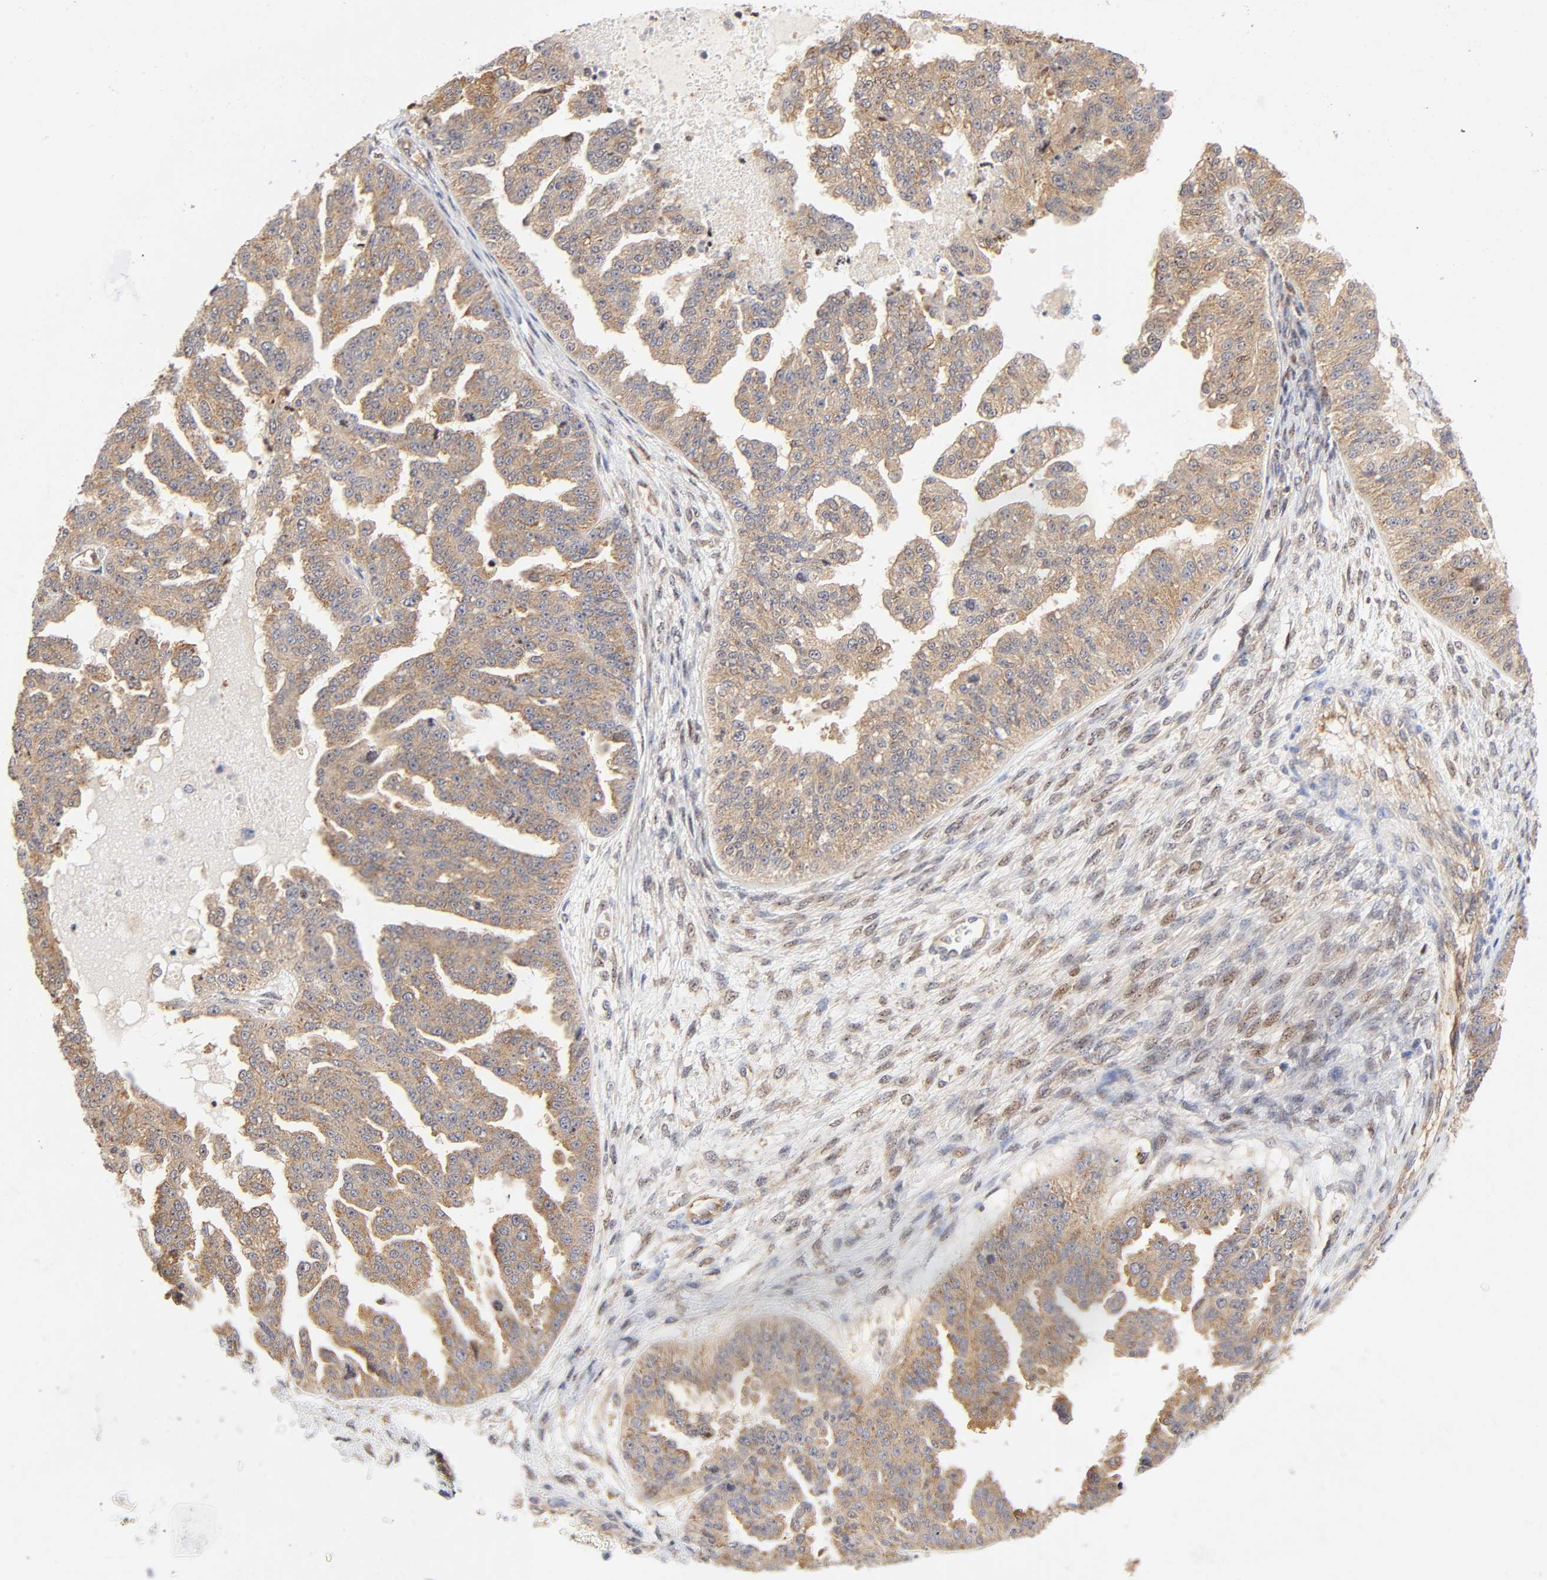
{"staining": {"intensity": "weak", "quantity": ">75%", "location": "cytoplasmic/membranous"}, "tissue": "ovarian cancer", "cell_type": "Tumor cells", "image_type": "cancer", "snomed": [{"axis": "morphology", "description": "Cystadenocarcinoma, serous, NOS"}, {"axis": "topography", "description": "Ovary"}], "caption": "Protein analysis of ovarian cancer (serous cystadenocarcinoma) tissue displays weak cytoplasmic/membranous expression in approximately >75% of tumor cells. Nuclei are stained in blue.", "gene": "PAFAH1B1", "patient": {"sex": "female", "age": 58}}